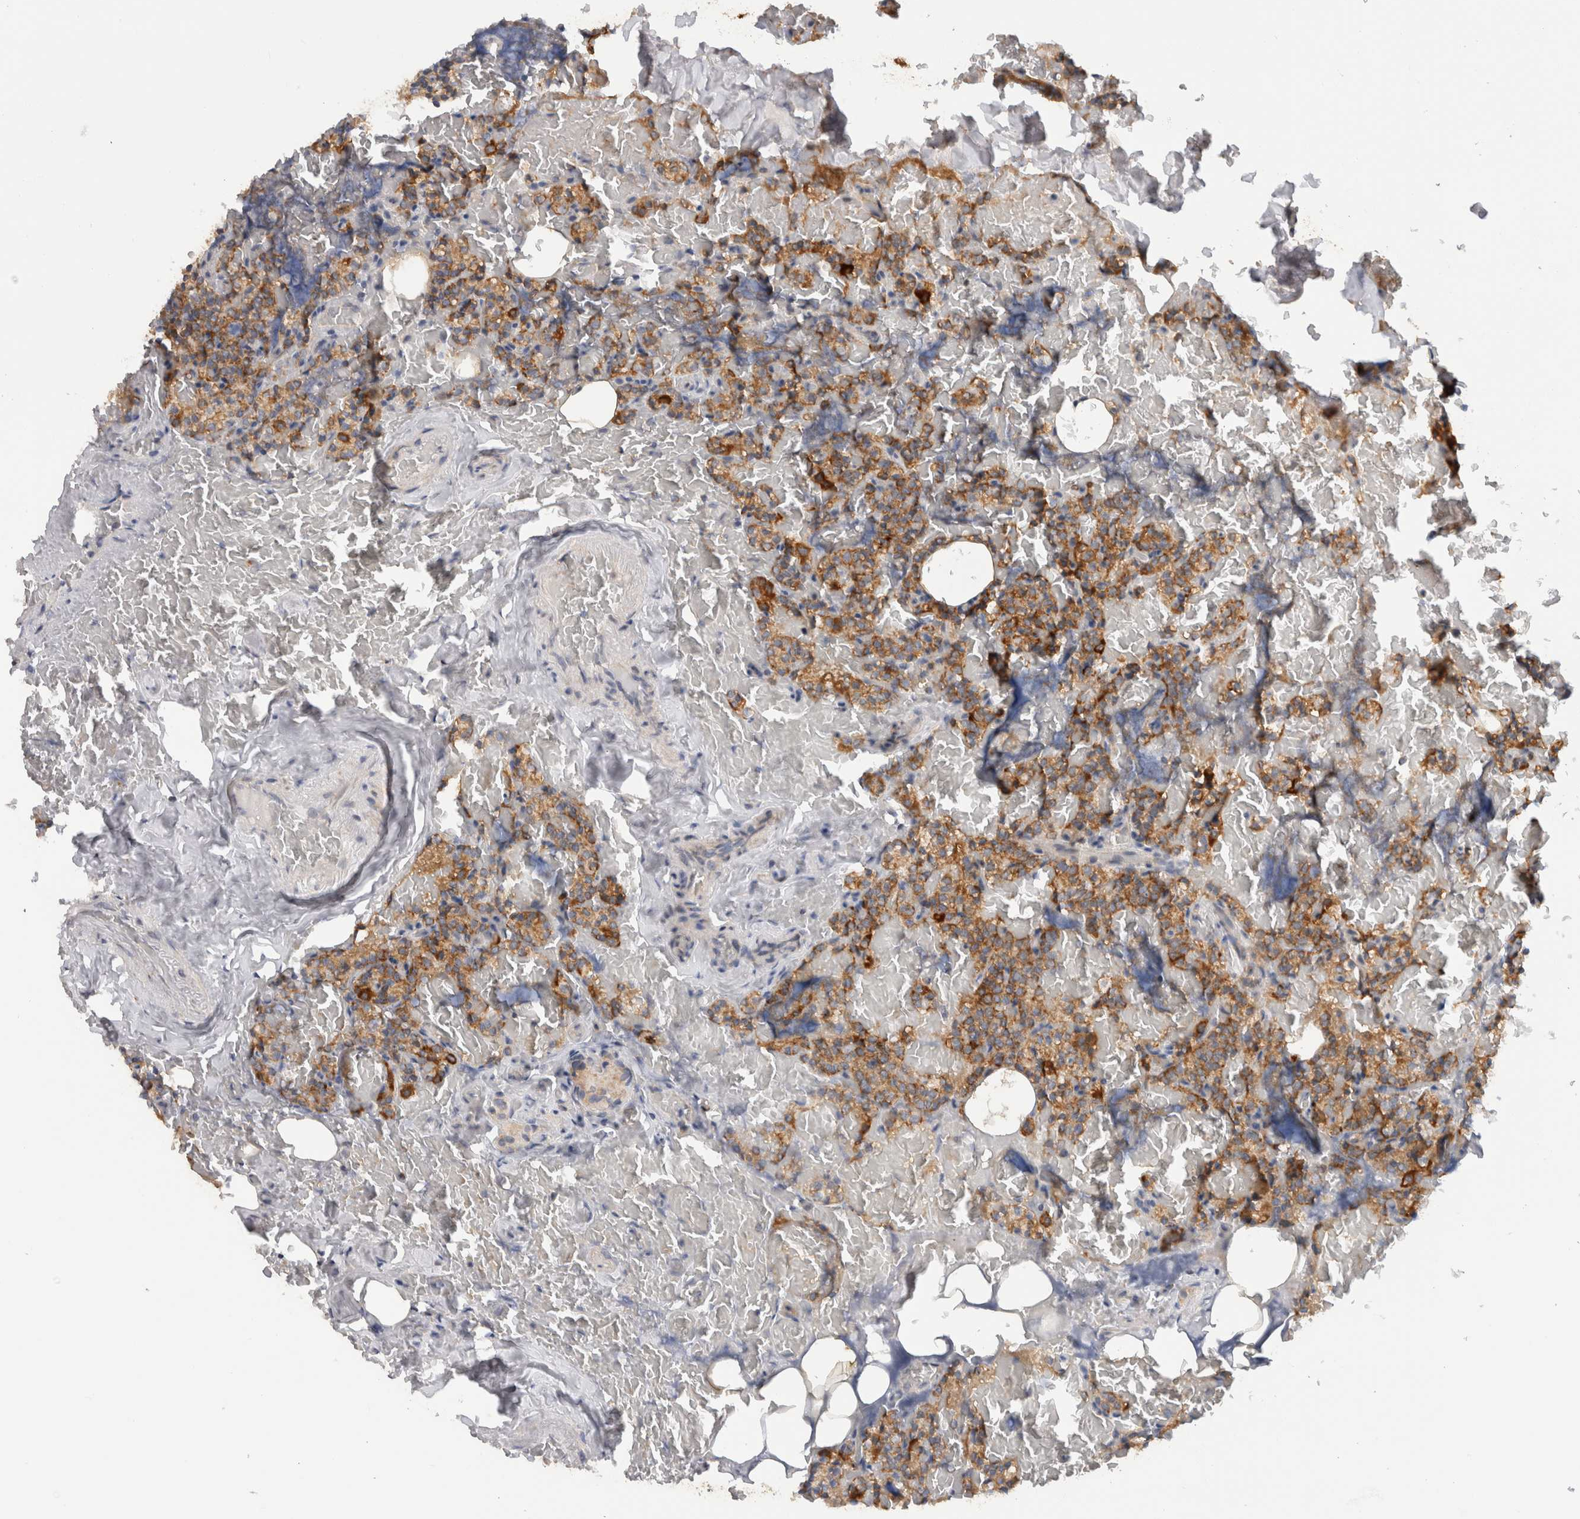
{"staining": {"intensity": "moderate", "quantity": ">75%", "location": "cytoplasmic/membranous"}, "tissue": "parathyroid gland", "cell_type": "Glandular cells", "image_type": "normal", "snomed": [{"axis": "morphology", "description": "Normal tissue, NOS"}, {"axis": "topography", "description": "Parathyroid gland"}], "caption": "A medium amount of moderate cytoplasmic/membranous staining is present in about >75% of glandular cells in benign parathyroid gland.", "gene": "CMC2", "patient": {"sex": "female", "age": 78}}